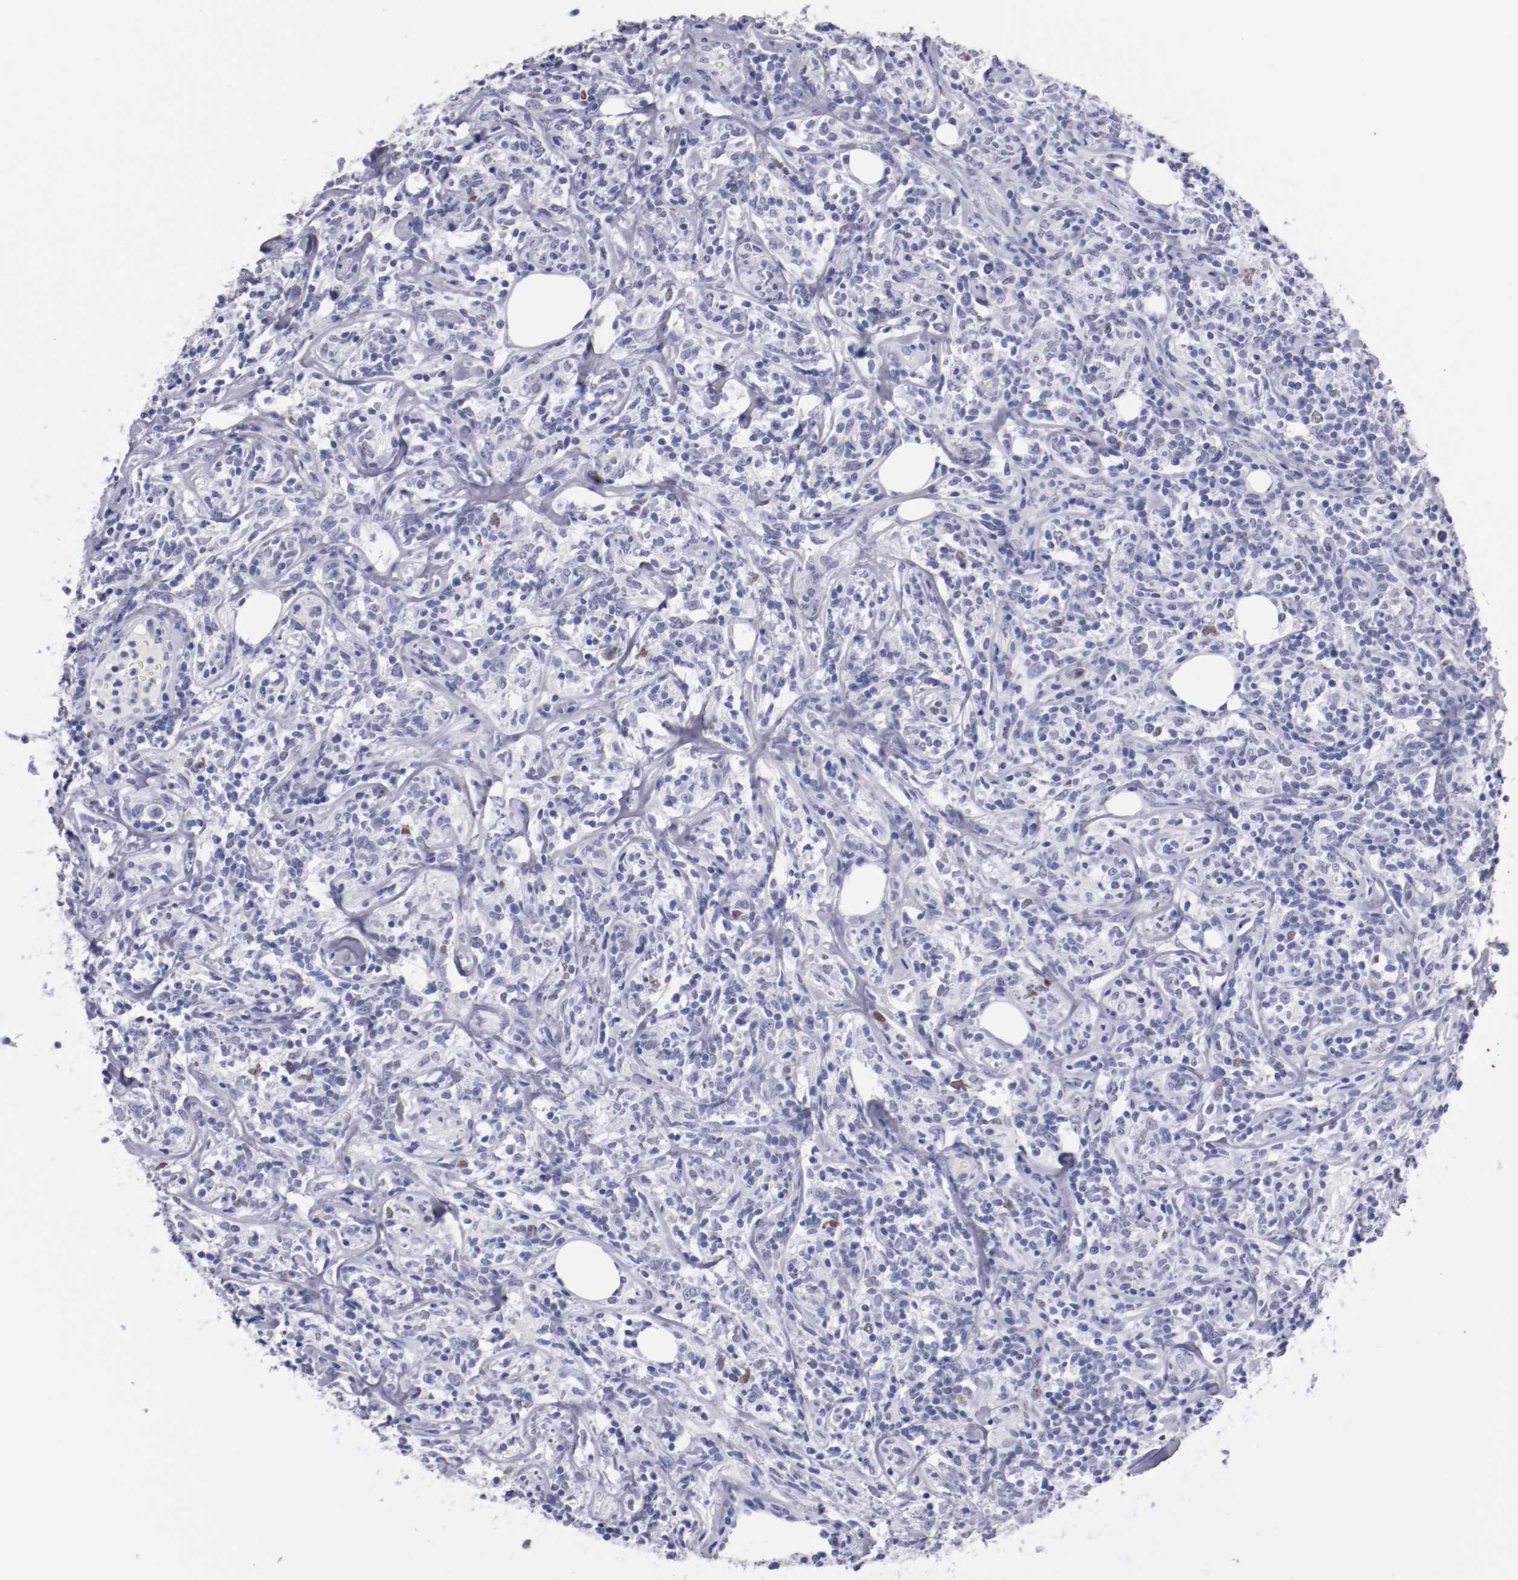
{"staining": {"intensity": "moderate", "quantity": "<25%", "location": "nuclear"}, "tissue": "lymphoma", "cell_type": "Tumor cells", "image_type": "cancer", "snomed": [{"axis": "morphology", "description": "Malignant lymphoma, non-Hodgkin's type, High grade"}, {"axis": "topography", "description": "Lymph node"}], "caption": "Human lymphoma stained with a protein marker displays moderate staining in tumor cells.", "gene": "HNF1B", "patient": {"sex": "female", "age": 84}}